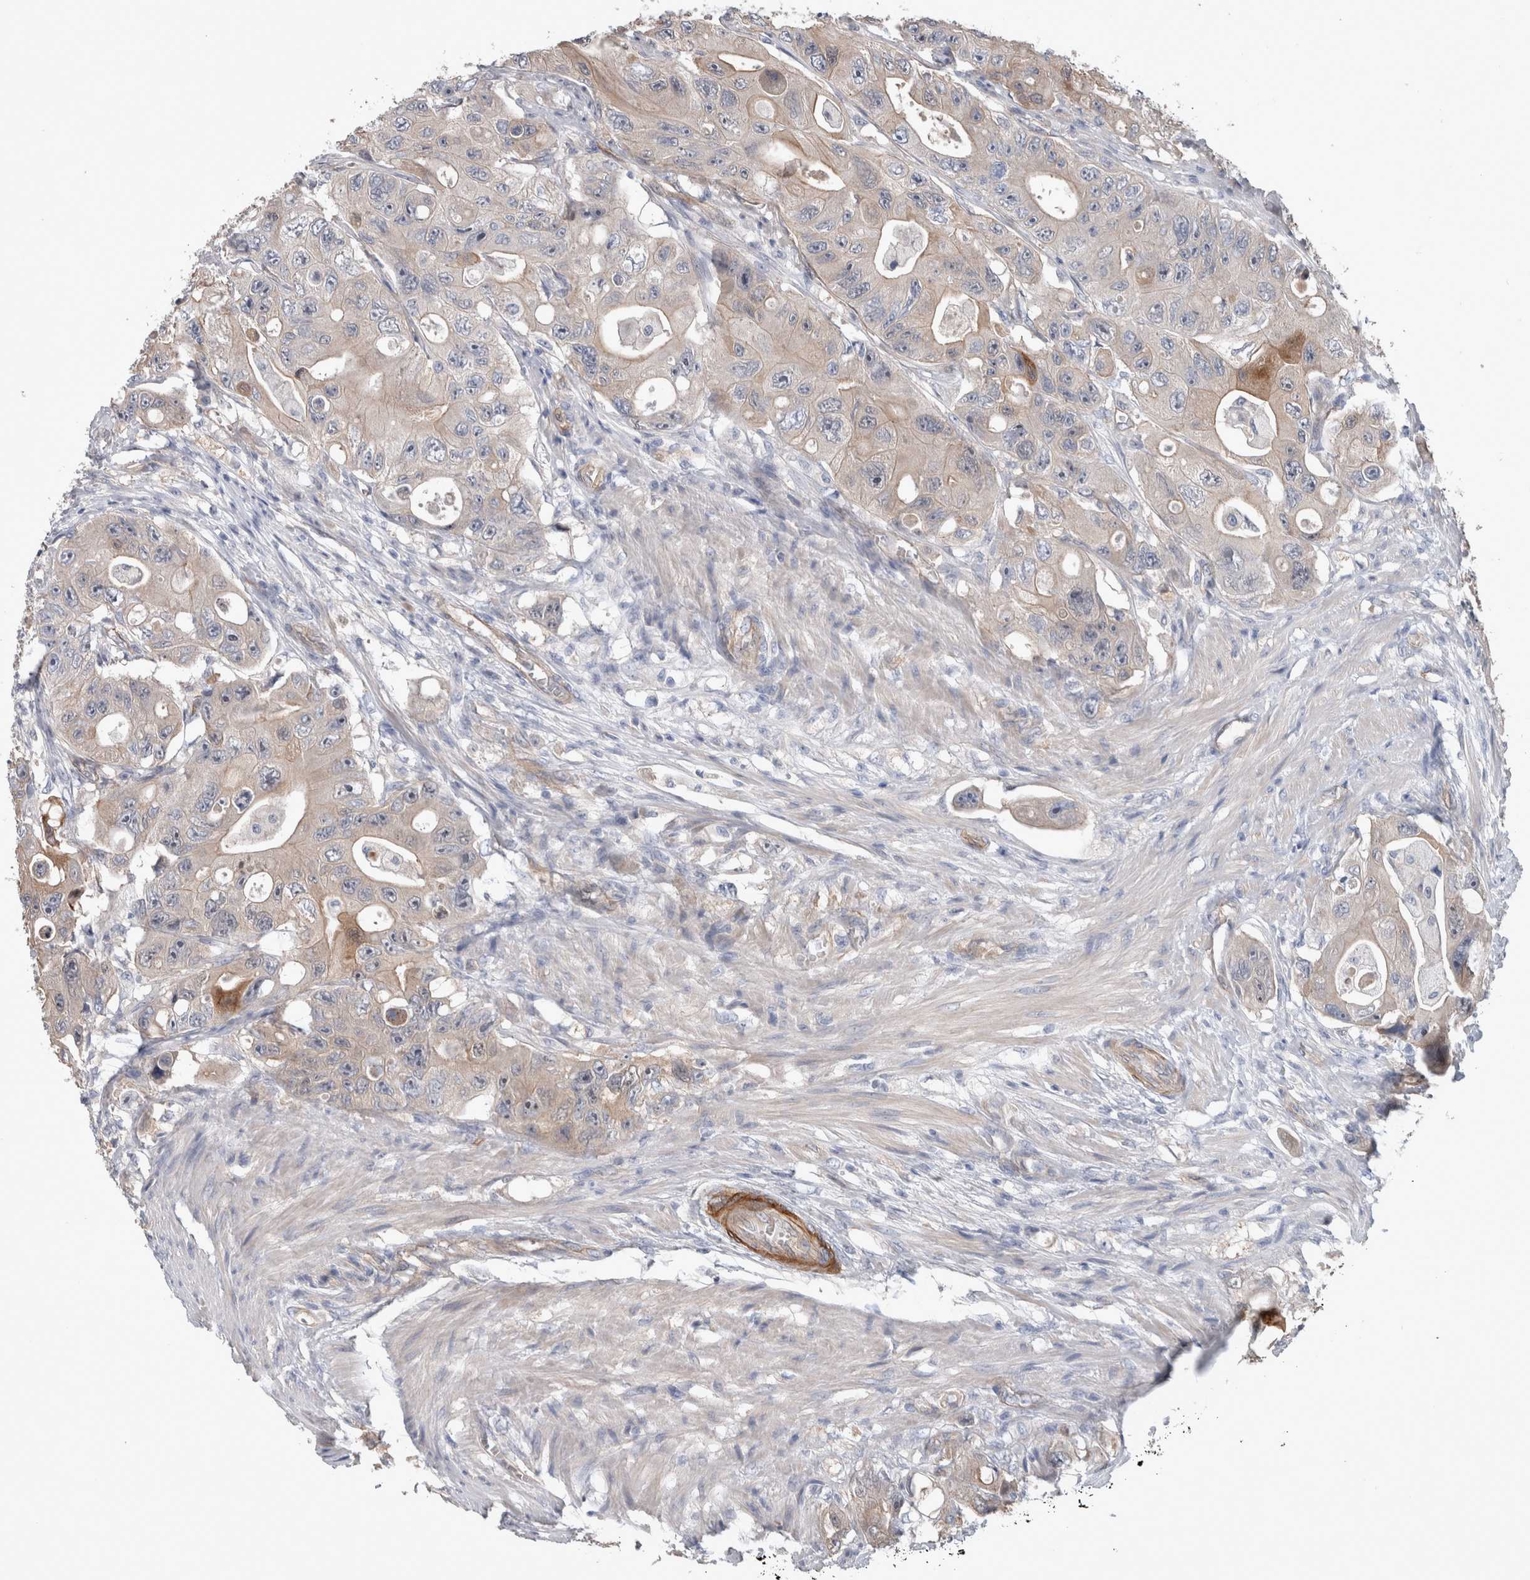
{"staining": {"intensity": "moderate", "quantity": "25%-75%", "location": "cytoplasmic/membranous"}, "tissue": "colorectal cancer", "cell_type": "Tumor cells", "image_type": "cancer", "snomed": [{"axis": "morphology", "description": "Adenocarcinoma, NOS"}, {"axis": "topography", "description": "Colon"}], "caption": "Brown immunohistochemical staining in human colorectal cancer (adenocarcinoma) shows moderate cytoplasmic/membranous expression in approximately 25%-75% of tumor cells.", "gene": "BCAM", "patient": {"sex": "female", "age": 46}}